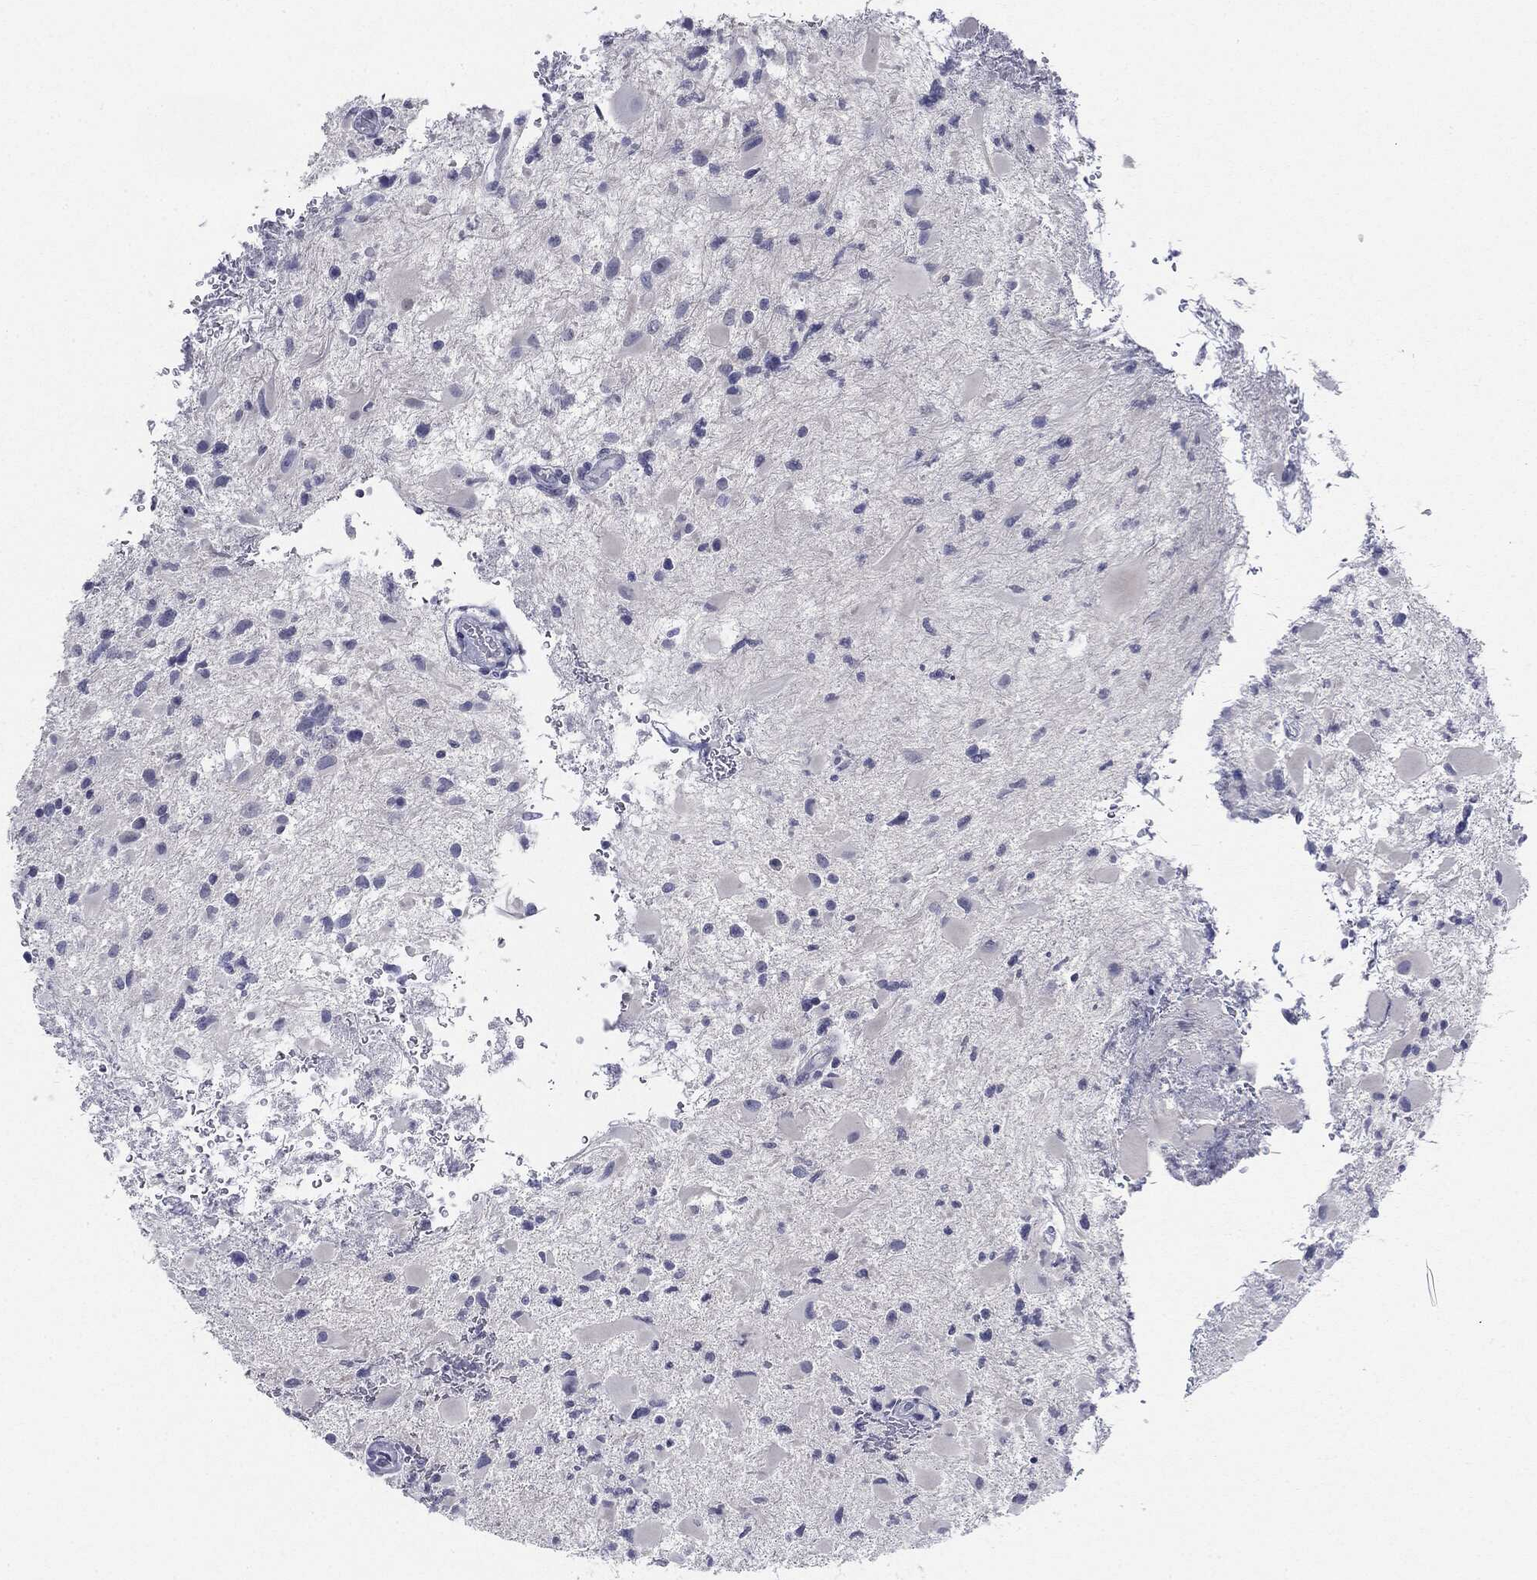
{"staining": {"intensity": "negative", "quantity": "none", "location": "none"}, "tissue": "glioma", "cell_type": "Tumor cells", "image_type": "cancer", "snomed": [{"axis": "morphology", "description": "Glioma, malignant, Low grade"}, {"axis": "topography", "description": "Brain"}], "caption": "Micrograph shows no significant protein positivity in tumor cells of glioma. (Brightfield microscopy of DAB immunohistochemistry (IHC) at high magnification).", "gene": "CGB1", "patient": {"sex": "female", "age": 32}}